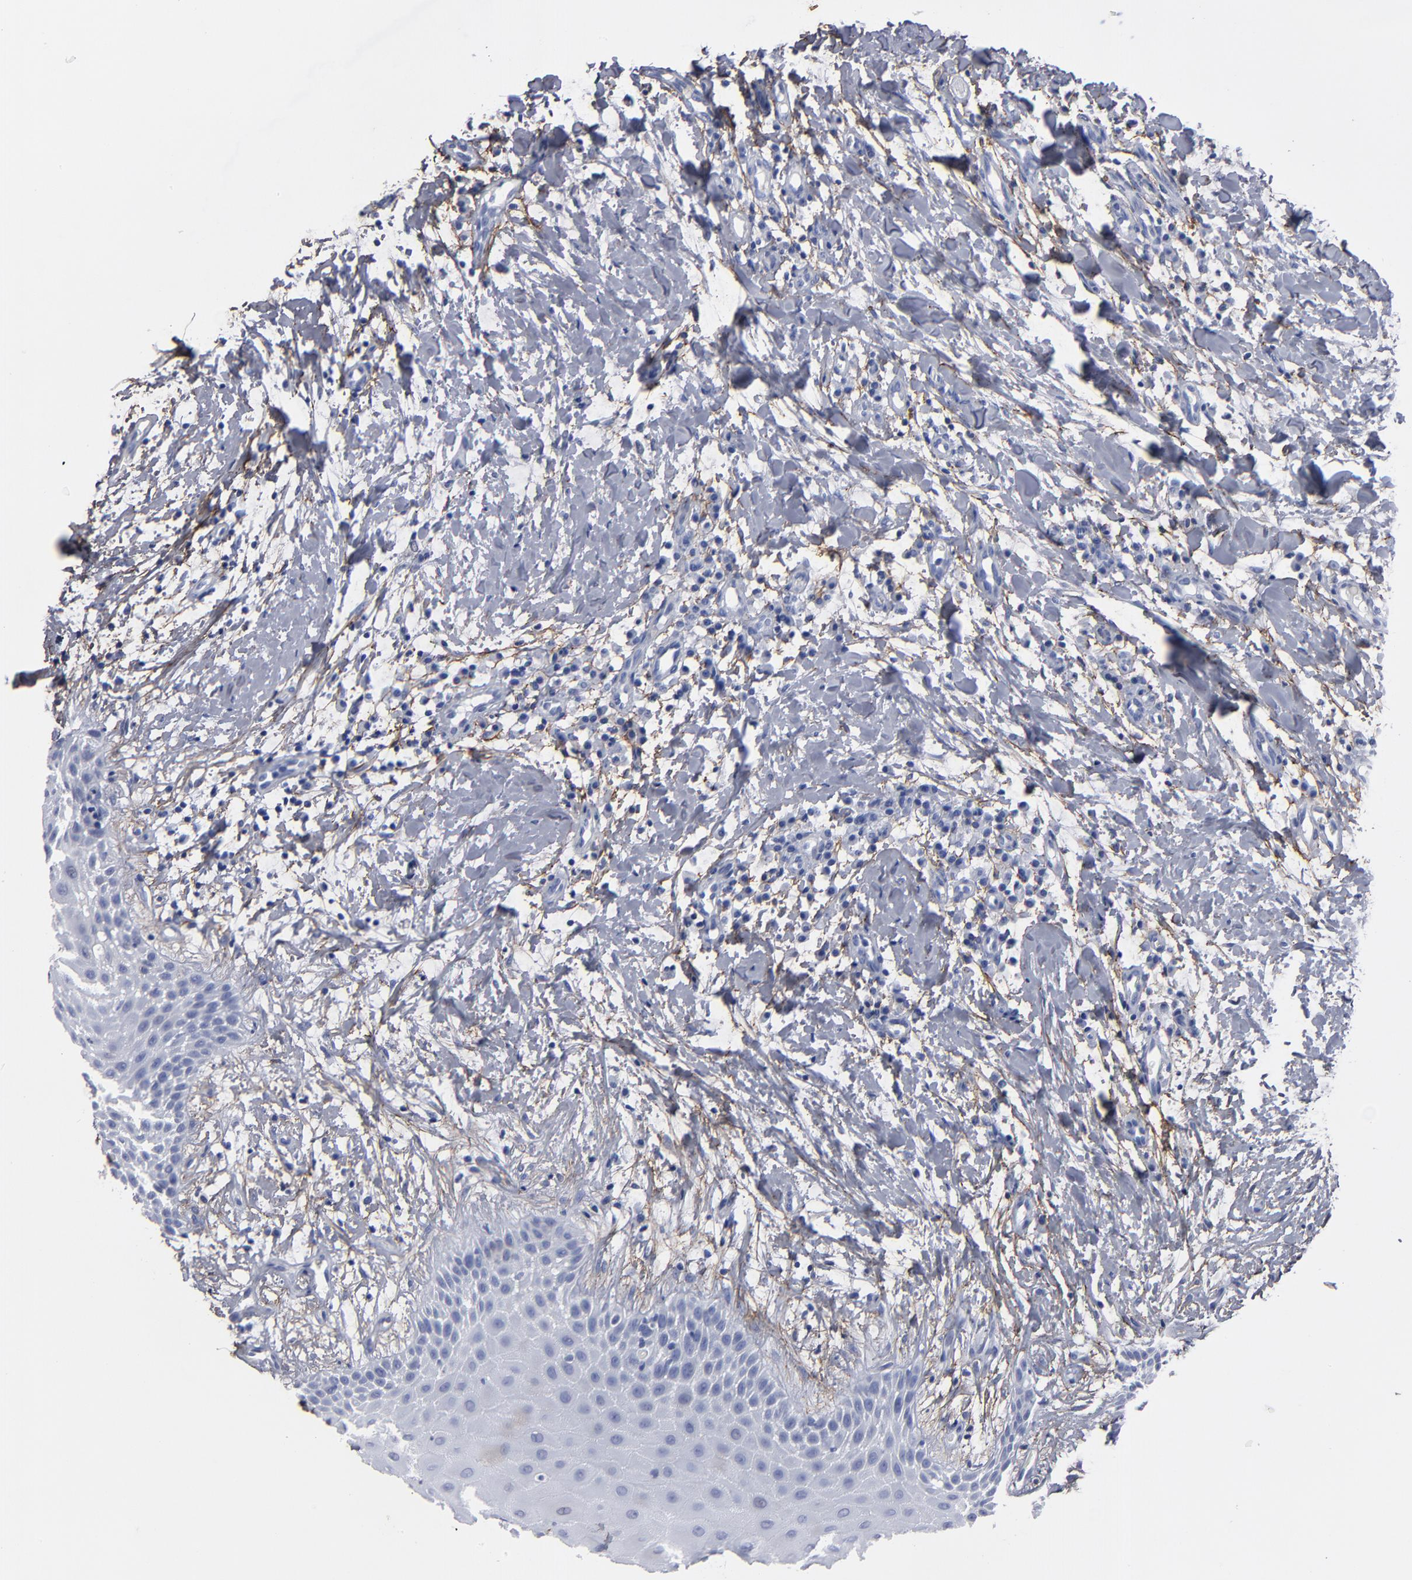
{"staining": {"intensity": "negative", "quantity": "none", "location": "none"}, "tissue": "oral mucosa", "cell_type": "Squamous epithelial cells", "image_type": "normal", "snomed": [{"axis": "morphology", "description": "Normal tissue, NOS"}, {"axis": "topography", "description": "Oral tissue"}], "caption": "High magnification brightfield microscopy of normal oral mucosa stained with DAB (brown) and counterstained with hematoxylin (blue): squamous epithelial cells show no significant expression. (DAB (3,3'-diaminobenzidine) IHC visualized using brightfield microscopy, high magnification).", "gene": "EMILIN1", "patient": {"sex": "male", "age": 69}}